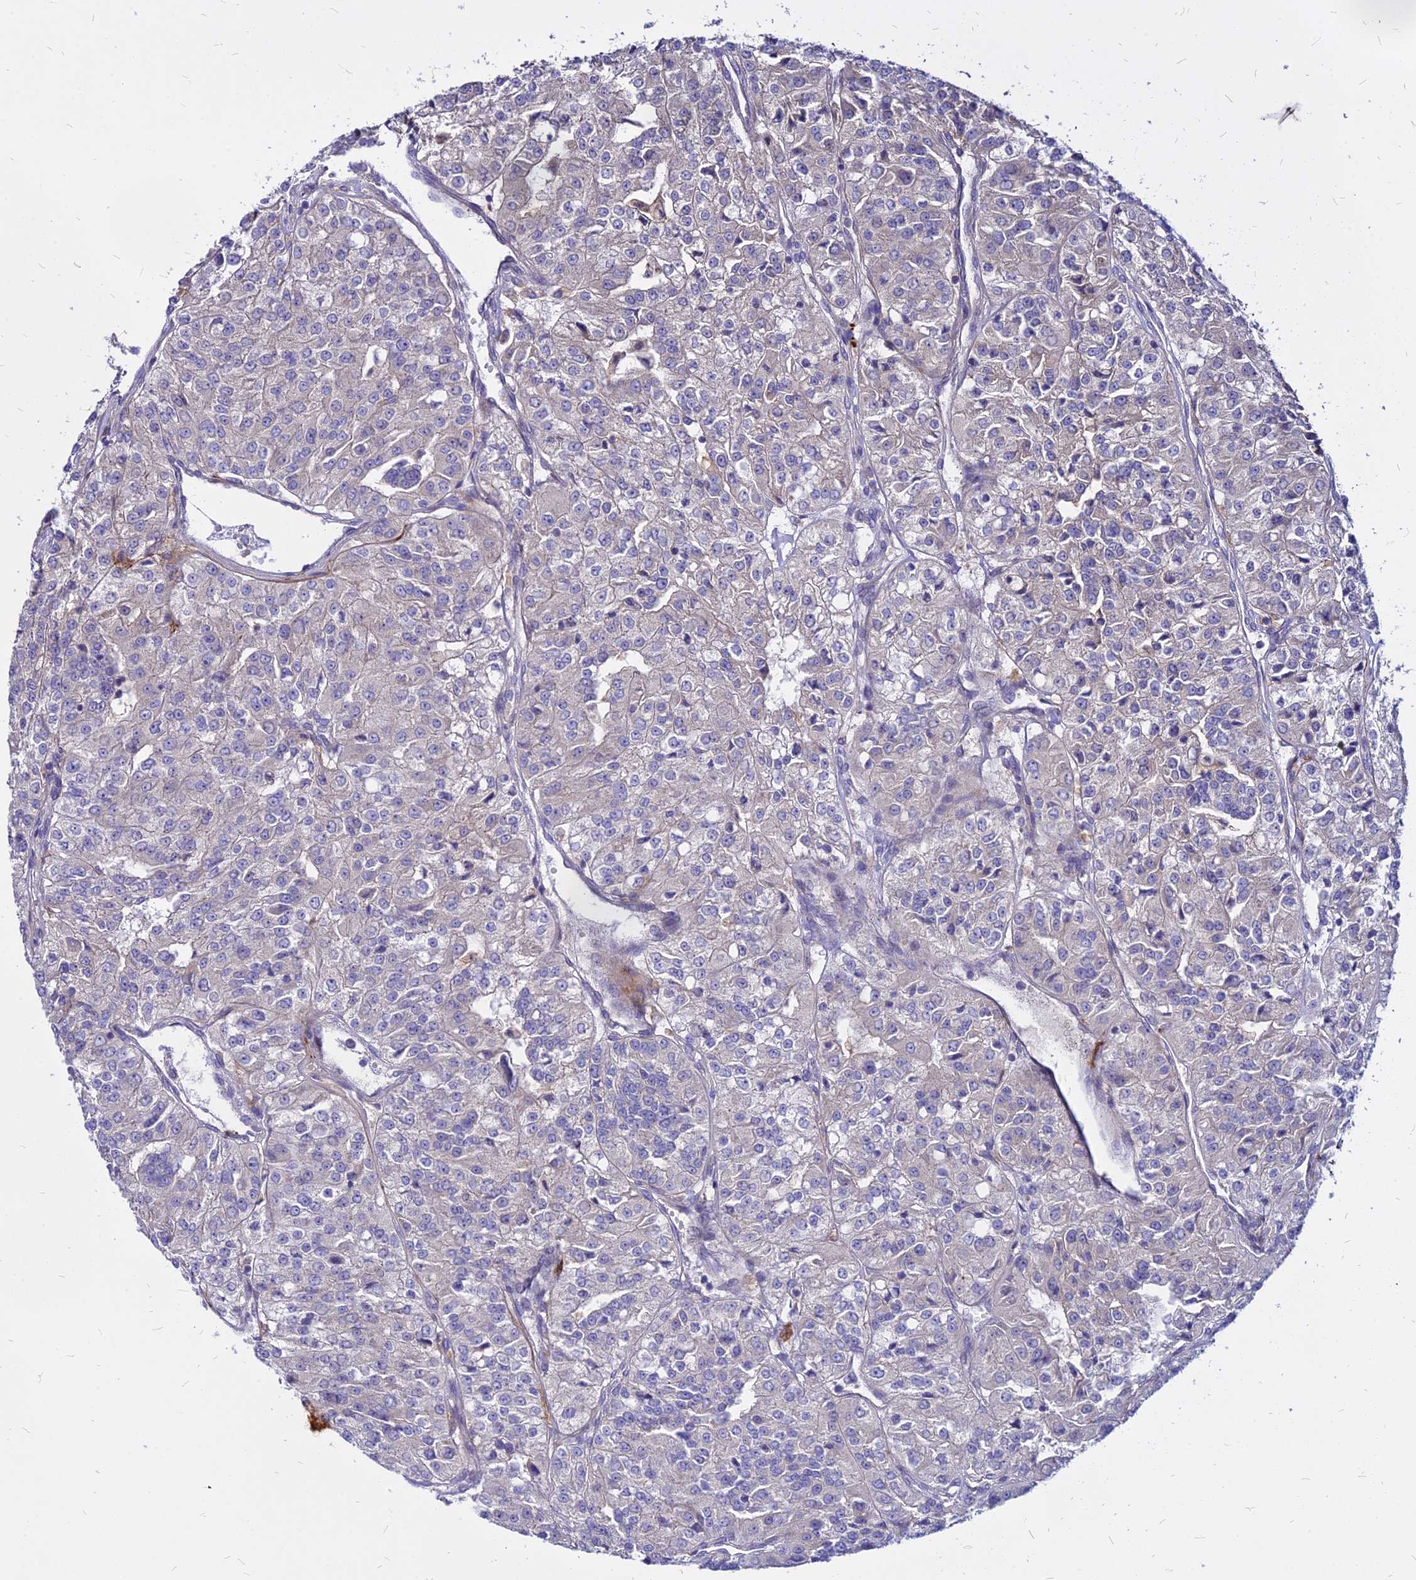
{"staining": {"intensity": "negative", "quantity": "none", "location": "none"}, "tissue": "renal cancer", "cell_type": "Tumor cells", "image_type": "cancer", "snomed": [{"axis": "morphology", "description": "Adenocarcinoma, NOS"}, {"axis": "topography", "description": "Kidney"}], "caption": "This photomicrograph is of renal adenocarcinoma stained with immunohistochemistry to label a protein in brown with the nuclei are counter-stained blue. There is no staining in tumor cells.", "gene": "COMMD10", "patient": {"sex": "female", "age": 63}}